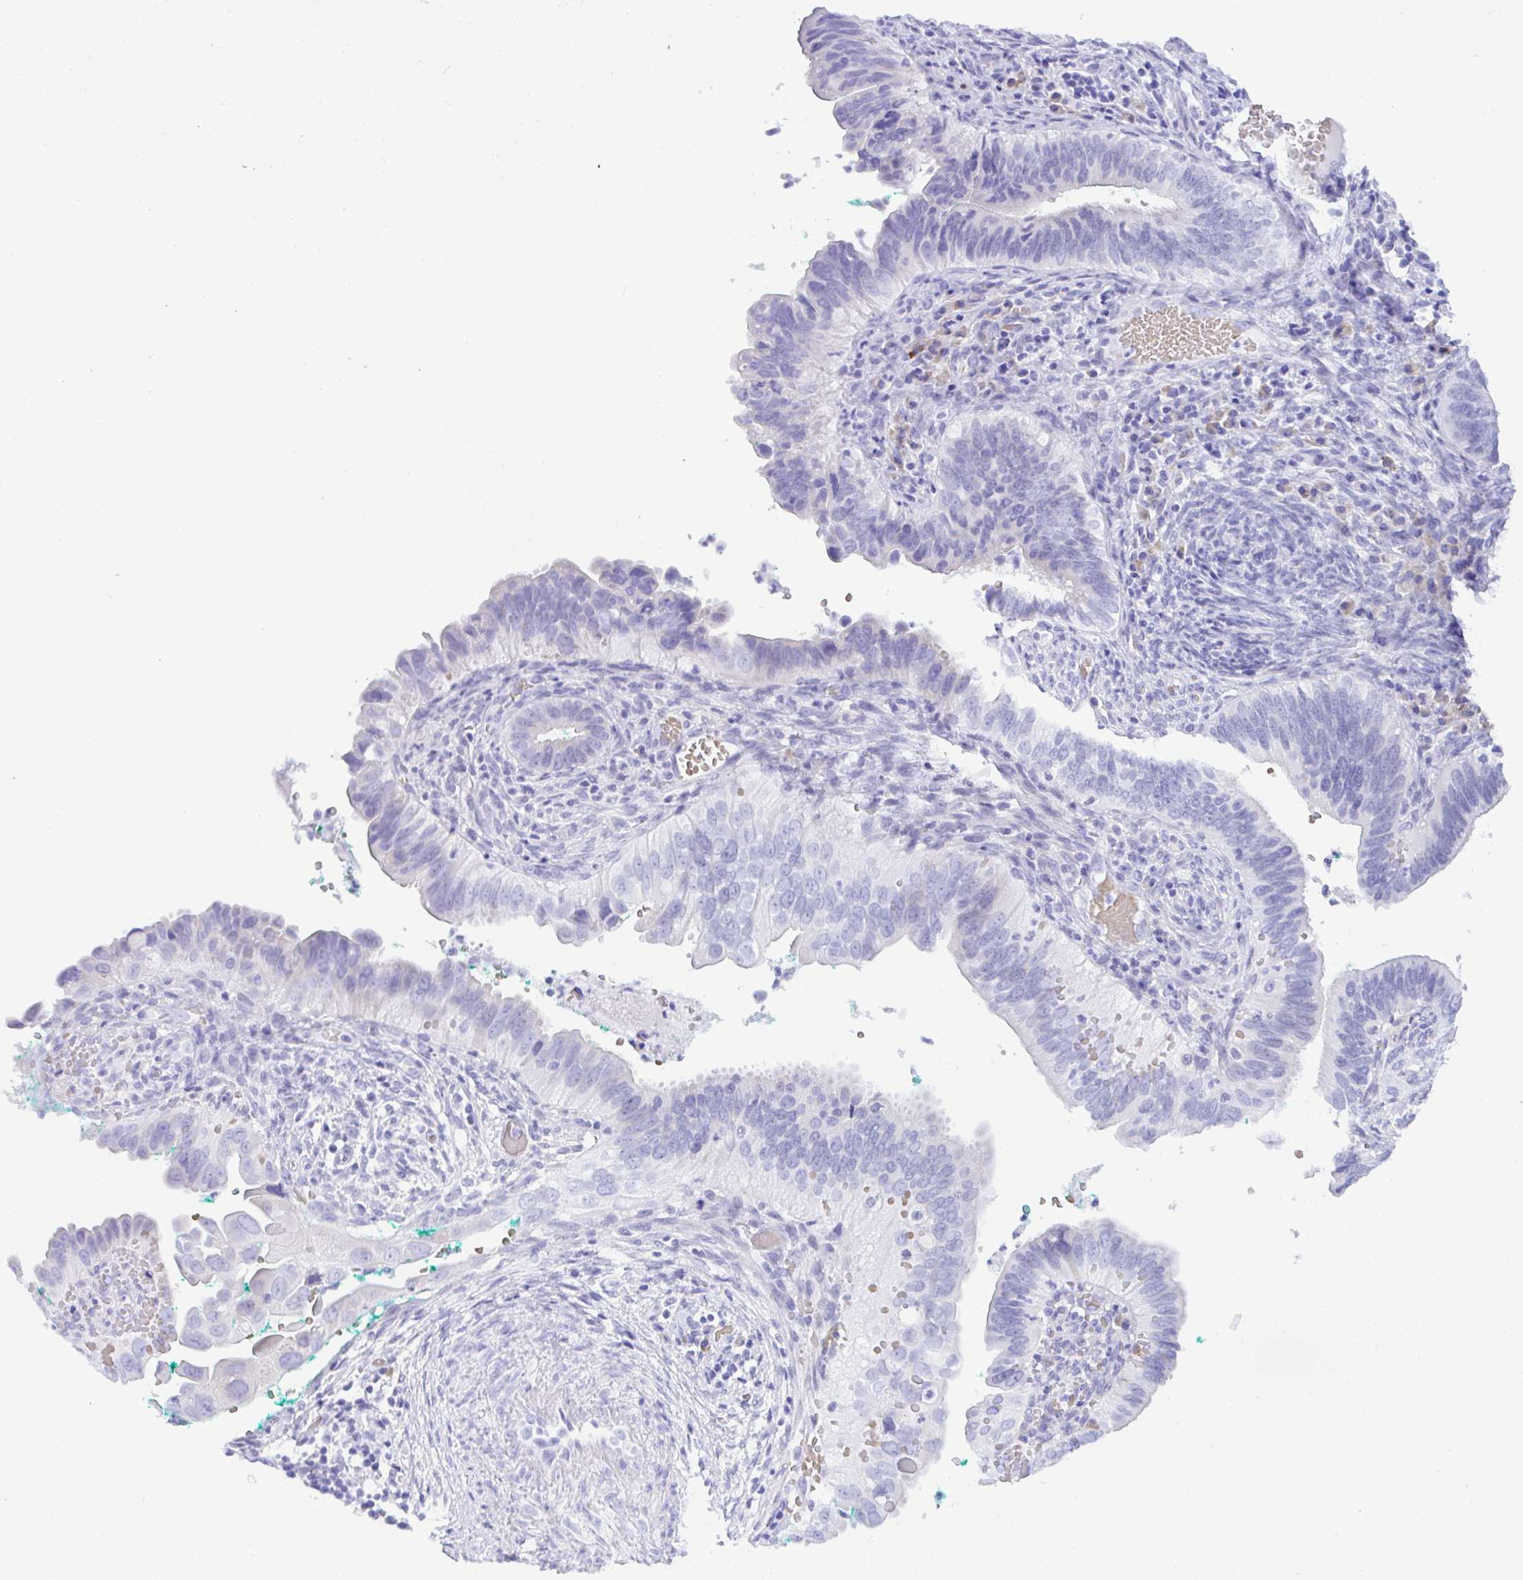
{"staining": {"intensity": "negative", "quantity": "none", "location": "none"}, "tissue": "cervical cancer", "cell_type": "Tumor cells", "image_type": "cancer", "snomed": [{"axis": "morphology", "description": "Adenocarcinoma, NOS"}, {"axis": "topography", "description": "Cervix"}], "caption": "DAB immunohistochemical staining of human cervical cancer (adenocarcinoma) reveals no significant expression in tumor cells.", "gene": "SEL1L2", "patient": {"sex": "female", "age": 42}}